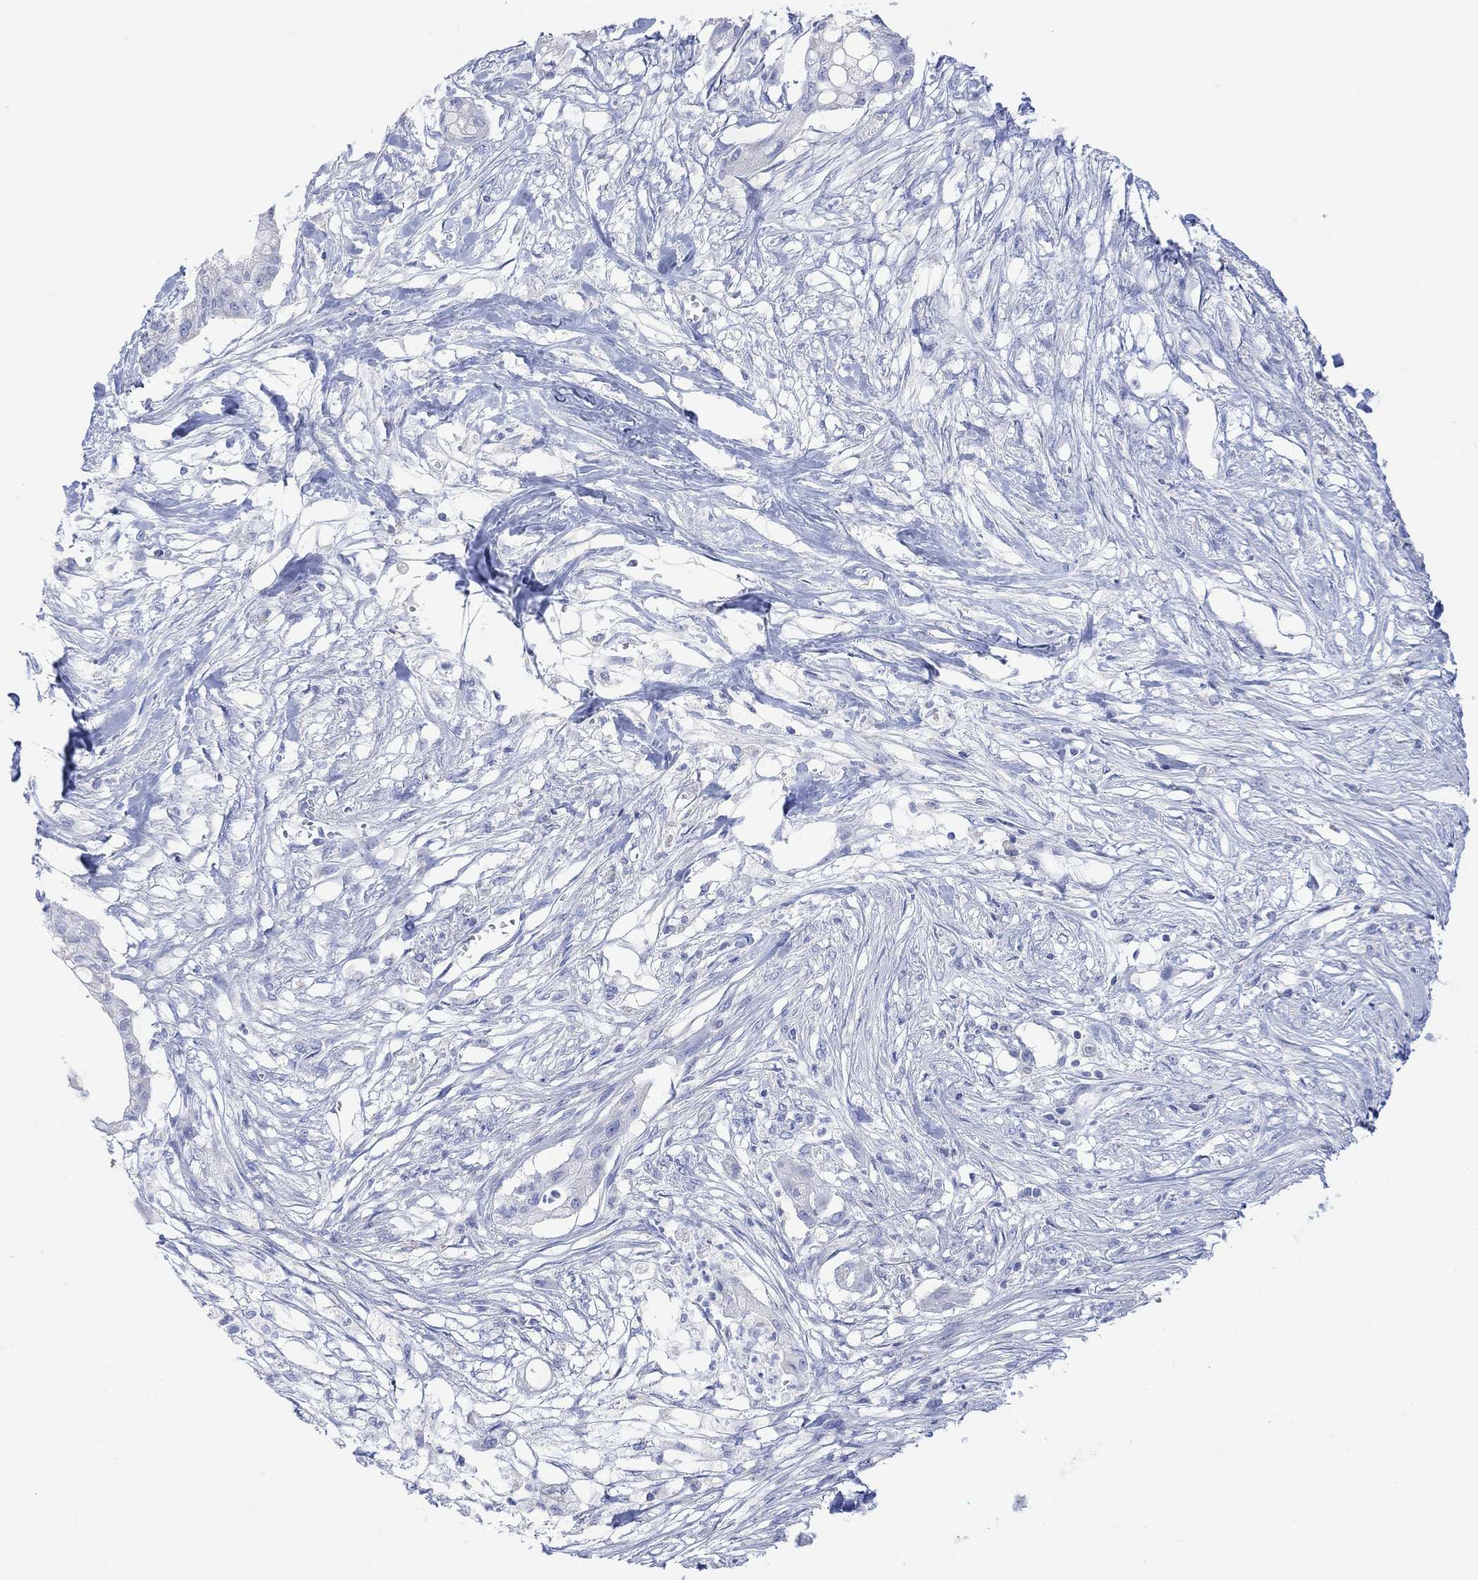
{"staining": {"intensity": "negative", "quantity": "none", "location": "none"}, "tissue": "pancreatic cancer", "cell_type": "Tumor cells", "image_type": "cancer", "snomed": [{"axis": "morphology", "description": "Normal tissue, NOS"}, {"axis": "morphology", "description": "Adenocarcinoma, NOS"}, {"axis": "topography", "description": "Pancreas"}], "caption": "DAB (3,3'-diaminobenzidine) immunohistochemical staining of pancreatic cancer demonstrates no significant staining in tumor cells.", "gene": "SYT12", "patient": {"sex": "female", "age": 58}}